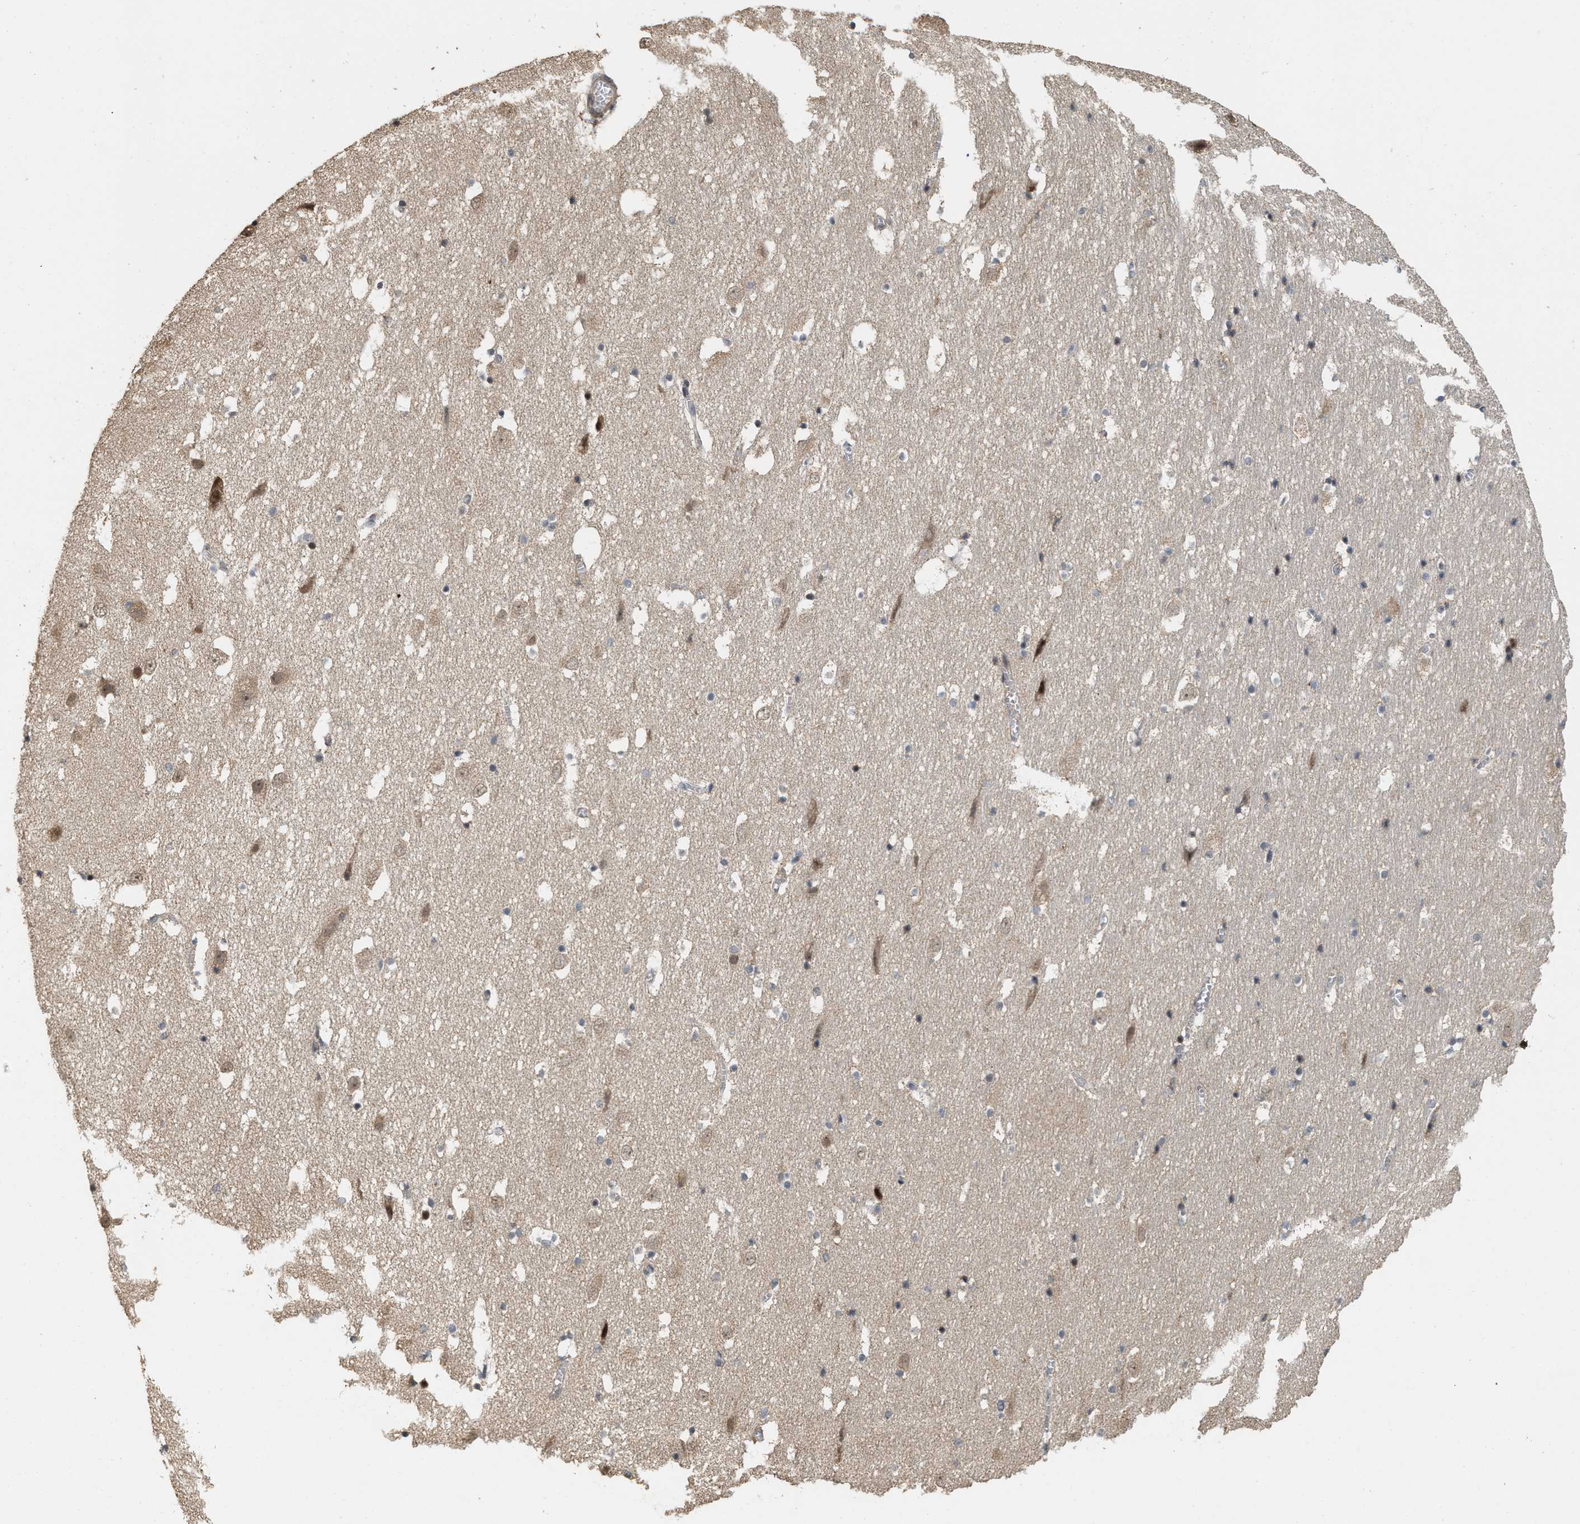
{"staining": {"intensity": "moderate", "quantity": "<25%", "location": "nuclear"}, "tissue": "hippocampus", "cell_type": "Glial cells", "image_type": "normal", "snomed": [{"axis": "morphology", "description": "Normal tissue, NOS"}, {"axis": "topography", "description": "Hippocampus"}], "caption": "A low amount of moderate nuclear expression is seen in approximately <25% of glial cells in unremarkable hippocampus.", "gene": "ELP2", "patient": {"sex": "male", "age": 45}}